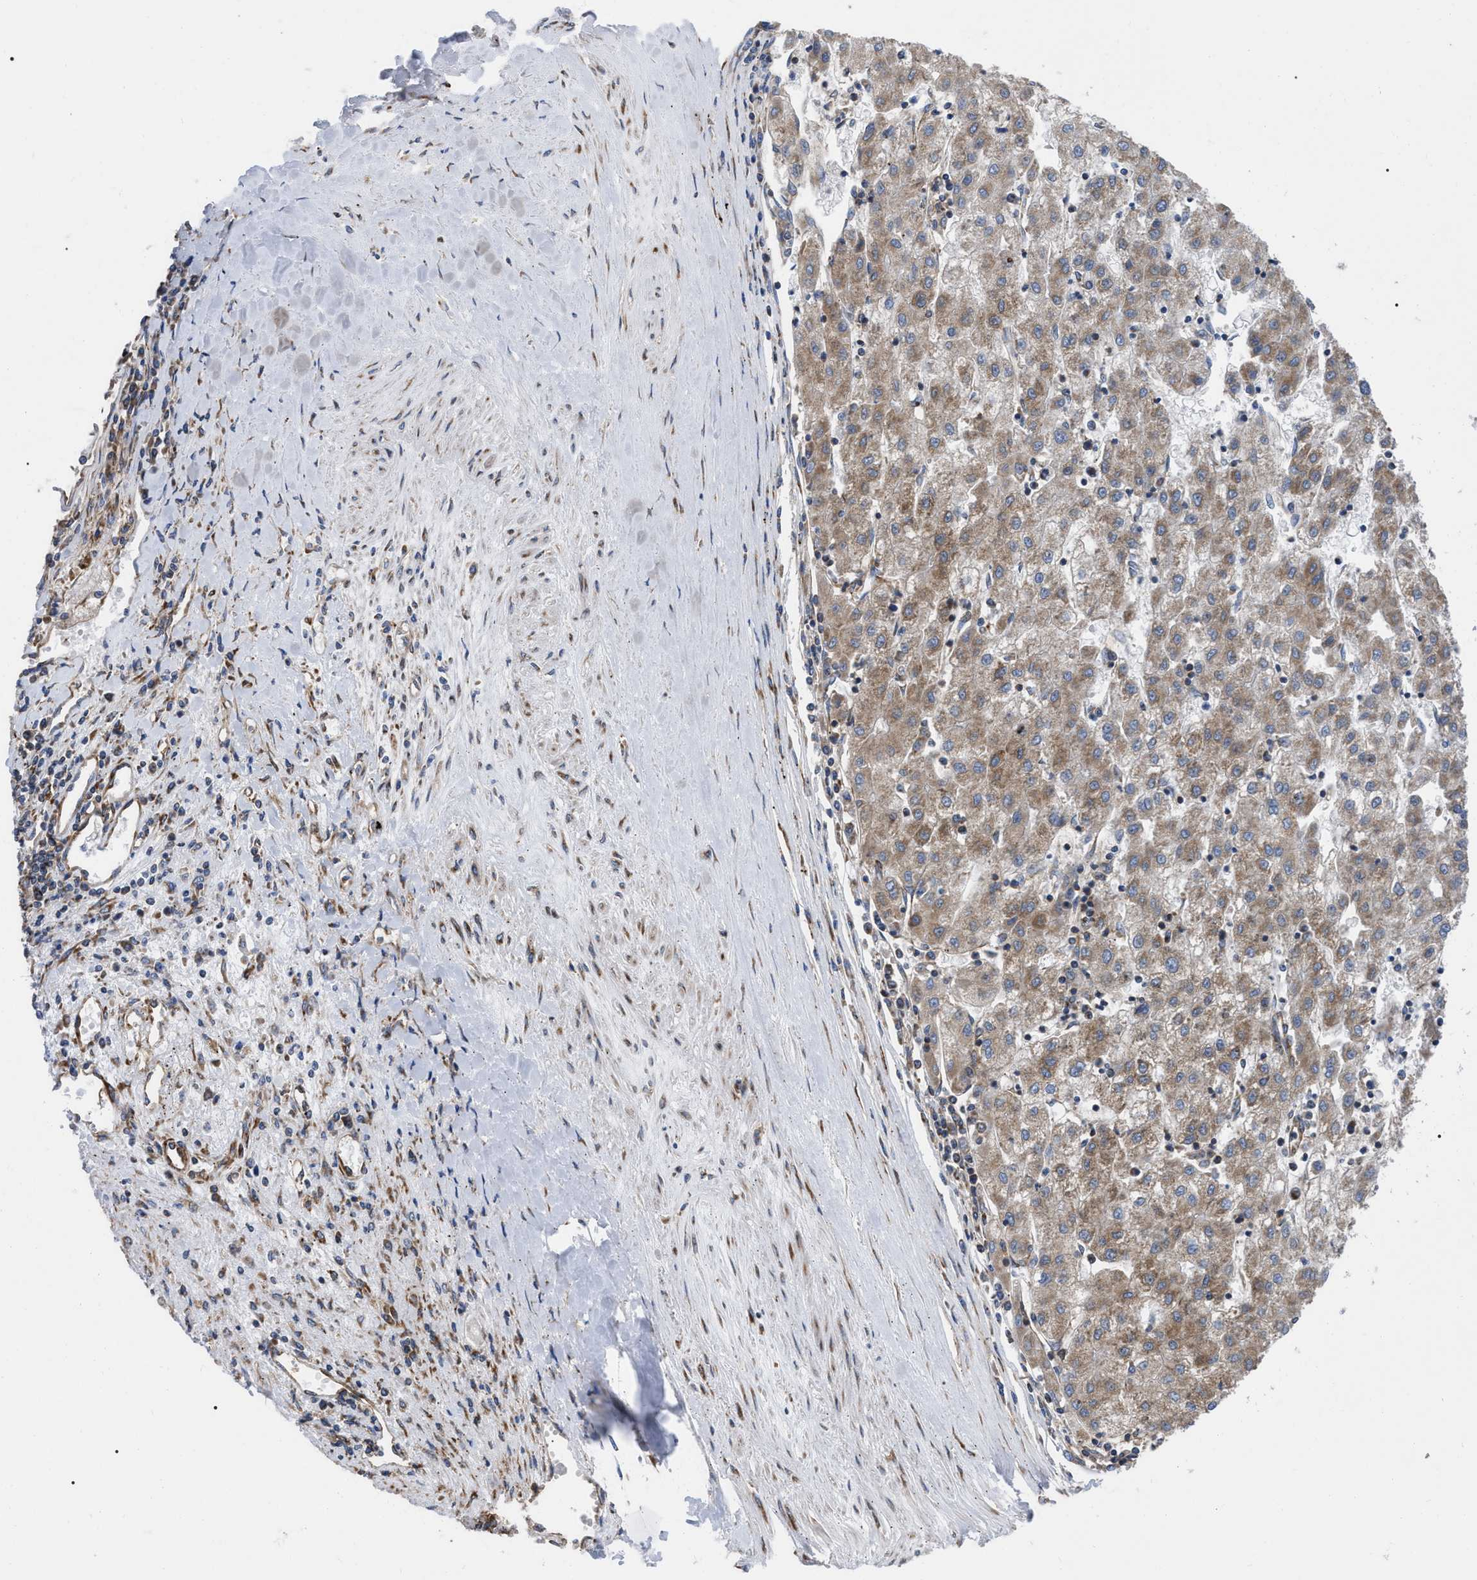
{"staining": {"intensity": "moderate", "quantity": ">75%", "location": "cytoplasmic/membranous"}, "tissue": "liver cancer", "cell_type": "Tumor cells", "image_type": "cancer", "snomed": [{"axis": "morphology", "description": "Carcinoma, Hepatocellular, NOS"}, {"axis": "topography", "description": "Liver"}], "caption": "This is an image of immunohistochemistry staining of liver cancer (hepatocellular carcinoma), which shows moderate staining in the cytoplasmic/membranous of tumor cells.", "gene": "FAM120A", "patient": {"sex": "male", "age": 72}}